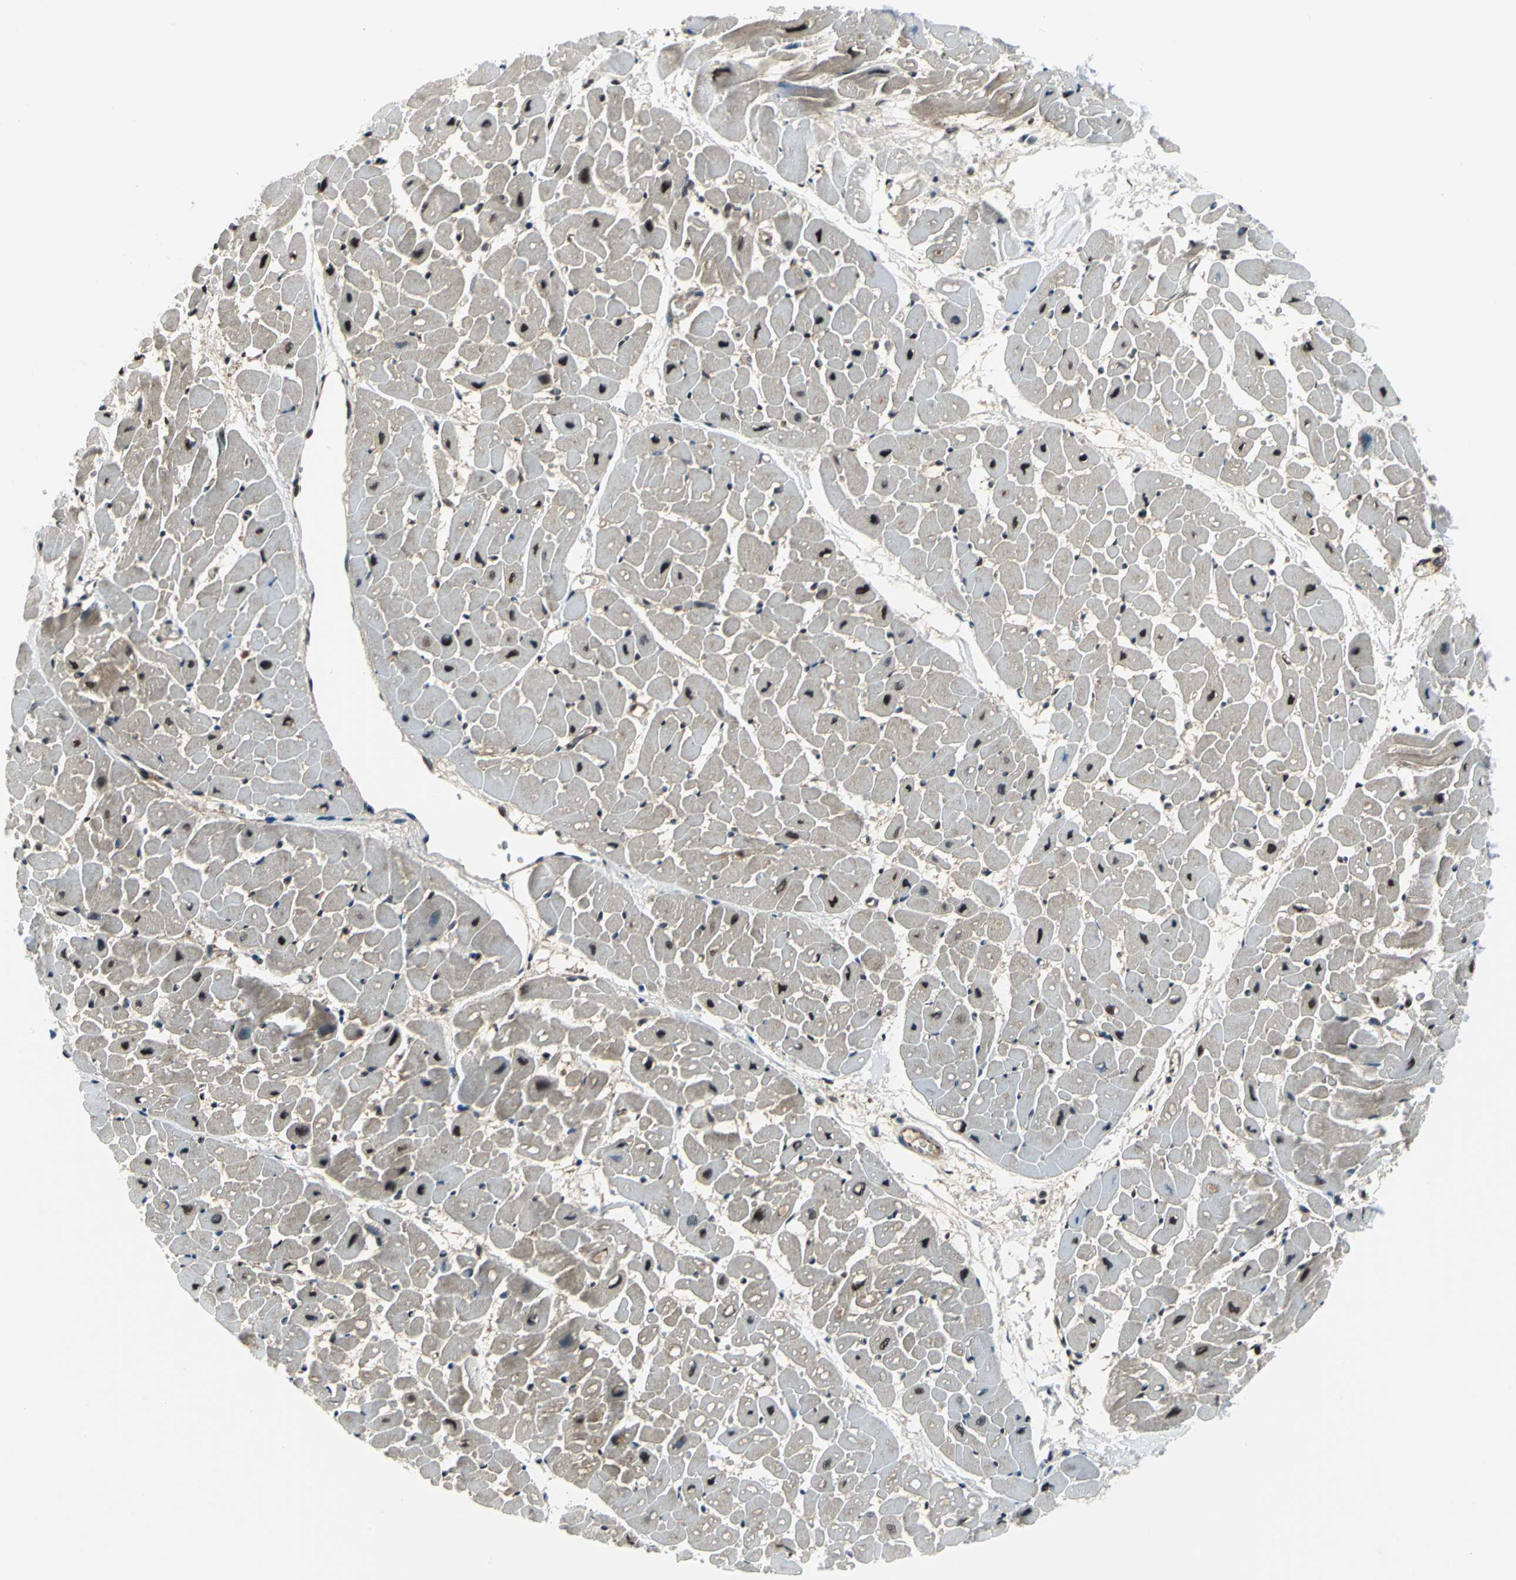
{"staining": {"intensity": "moderate", "quantity": "25%-75%", "location": "cytoplasmic/membranous,nuclear"}, "tissue": "heart muscle", "cell_type": "Cardiomyocytes", "image_type": "normal", "snomed": [{"axis": "morphology", "description": "Normal tissue, NOS"}, {"axis": "topography", "description": "Heart"}], "caption": "This photomicrograph shows IHC staining of normal human heart muscle, with medium moderate cytoplasmic/membranous,nuclear expression in about 25%-75% of cardiomyocytes.", "gene": "POLR3K", "patient": {"sex": "male", "age": 45}}